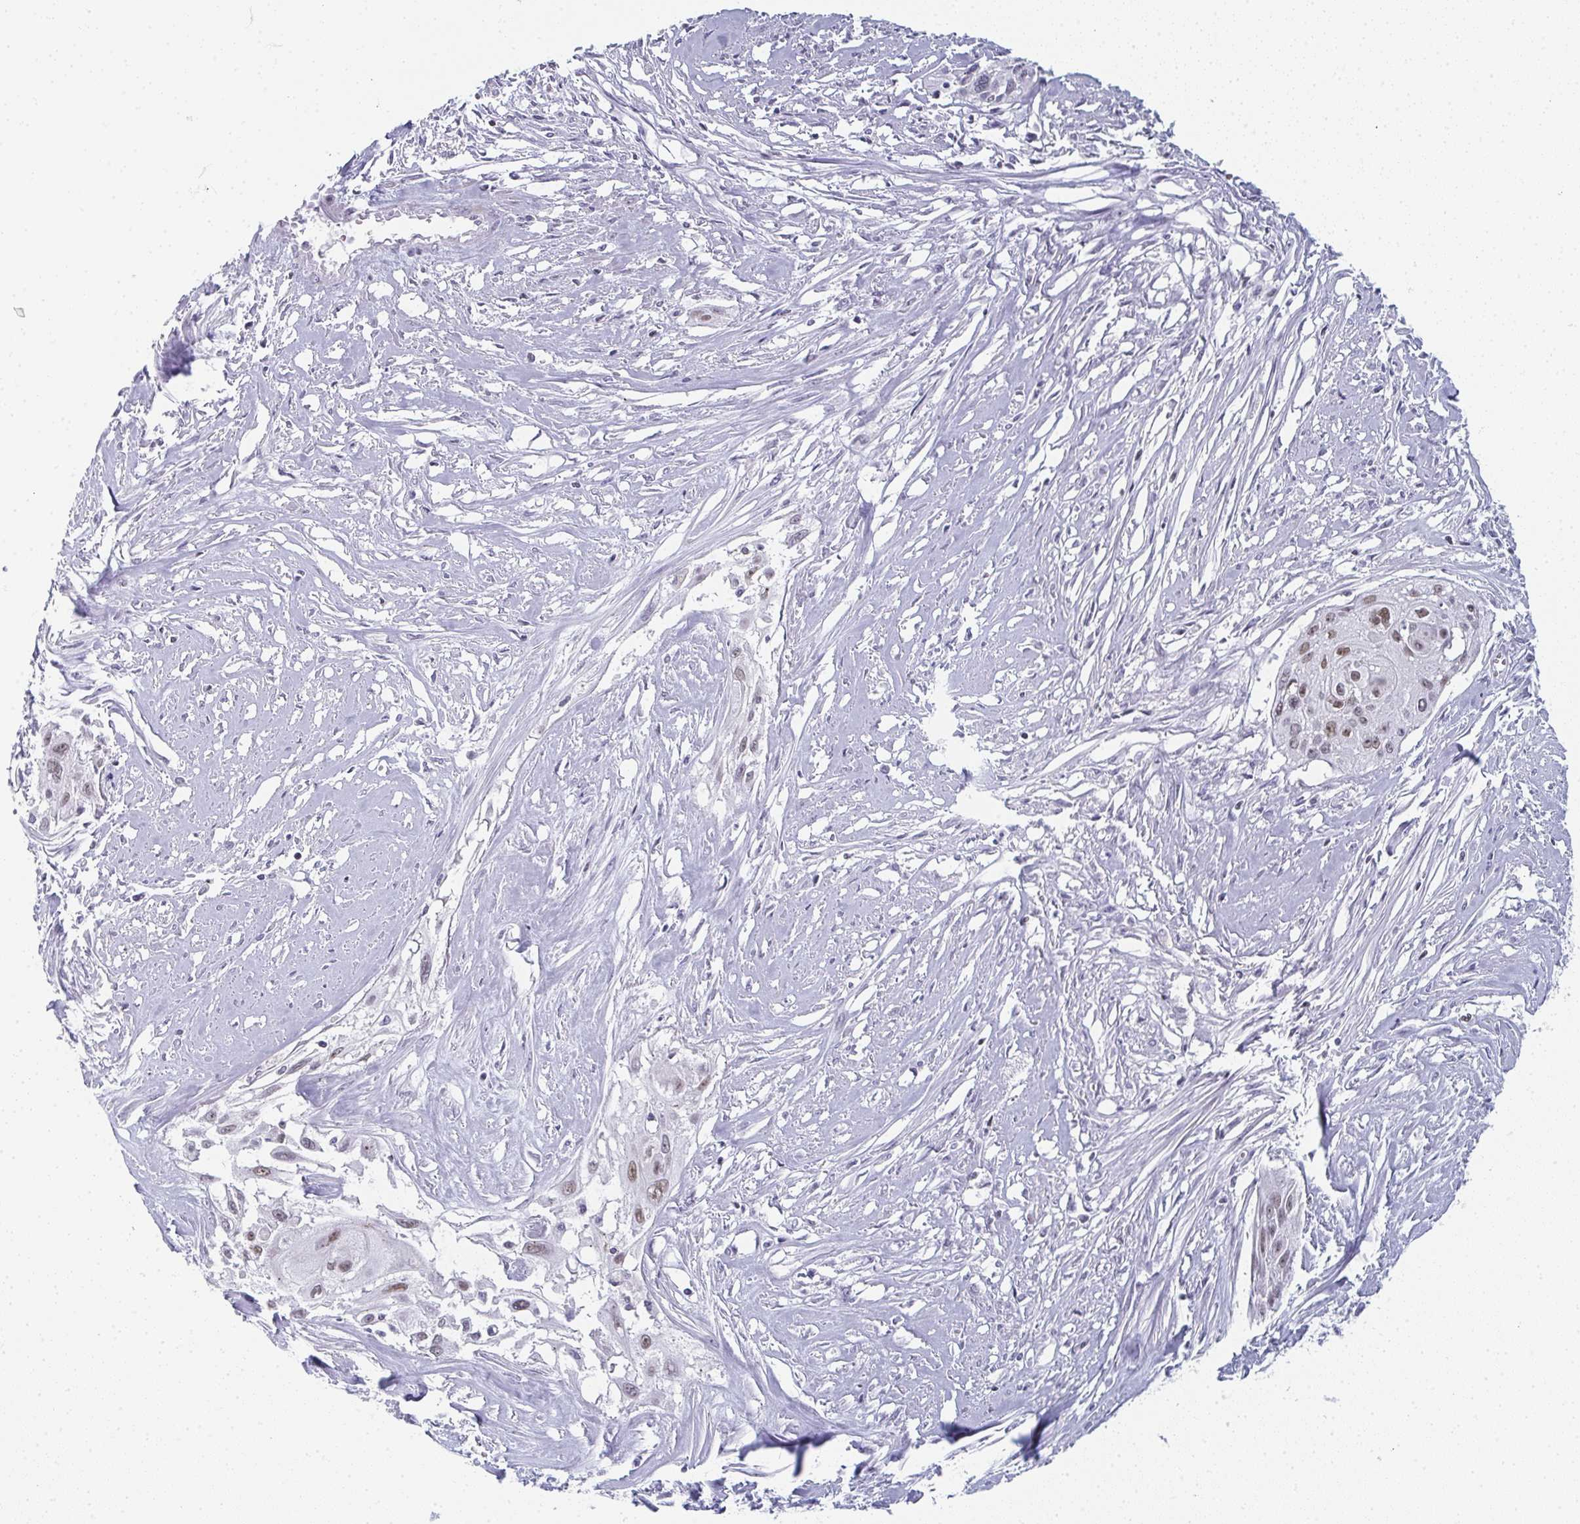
{"staining": {"intensity": "weak", "quantity": ">75%", "location": "nuclear"}, "tissue": "cervical cancer", "cell_type": "Tumor cells", "image_type": "cancer", "snomed": [{"axis": "morphology", "description": "Squamous cell carcinoma, NOS"}, {"axis": "topography", "description": "Cervix"}], "caption": "About >75% of tumor cells in human cervical squamous cell carcinoma reveal weak nuclear protein staining as visualized by brown immunohistochemical staining.", "gene": "PYCR3", "patient": {"sex": "female", "age": 49}}